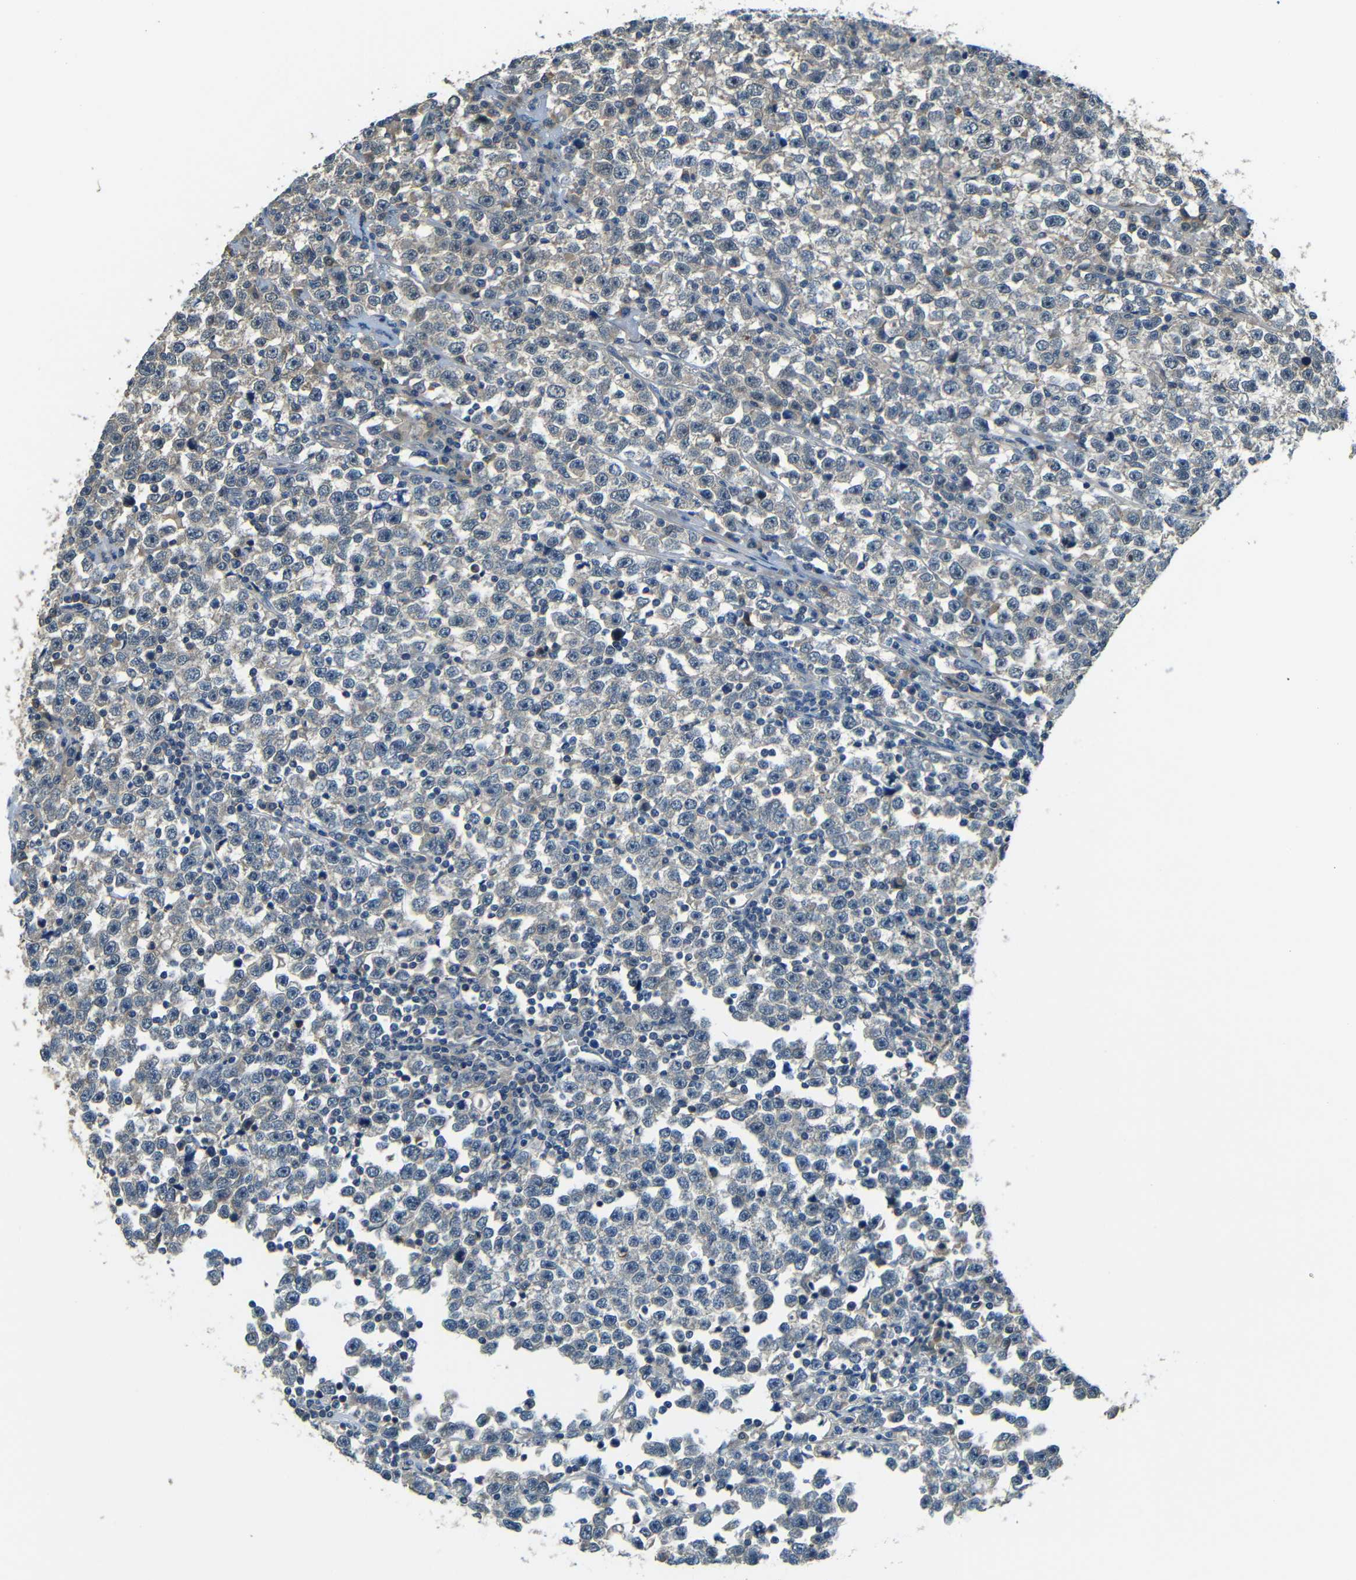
{"staining": {"intensity": "negative", "quantity": "none", "location": "none"}, "tissue": "testis cancer", "cell_type": "Tumor cells", "image_type": "cancer", "snomed": [{"axis": "morphology", "description": "Seminoma, NOS"}, {"axis": "topography", "description": "Testis"}], "caption": "Testis cancer was stained to show a protein in brown. There is no significant positivity in tumor cells.", "gene": "FNDC3A", "patient": {"sex": "male", "age": 43}}